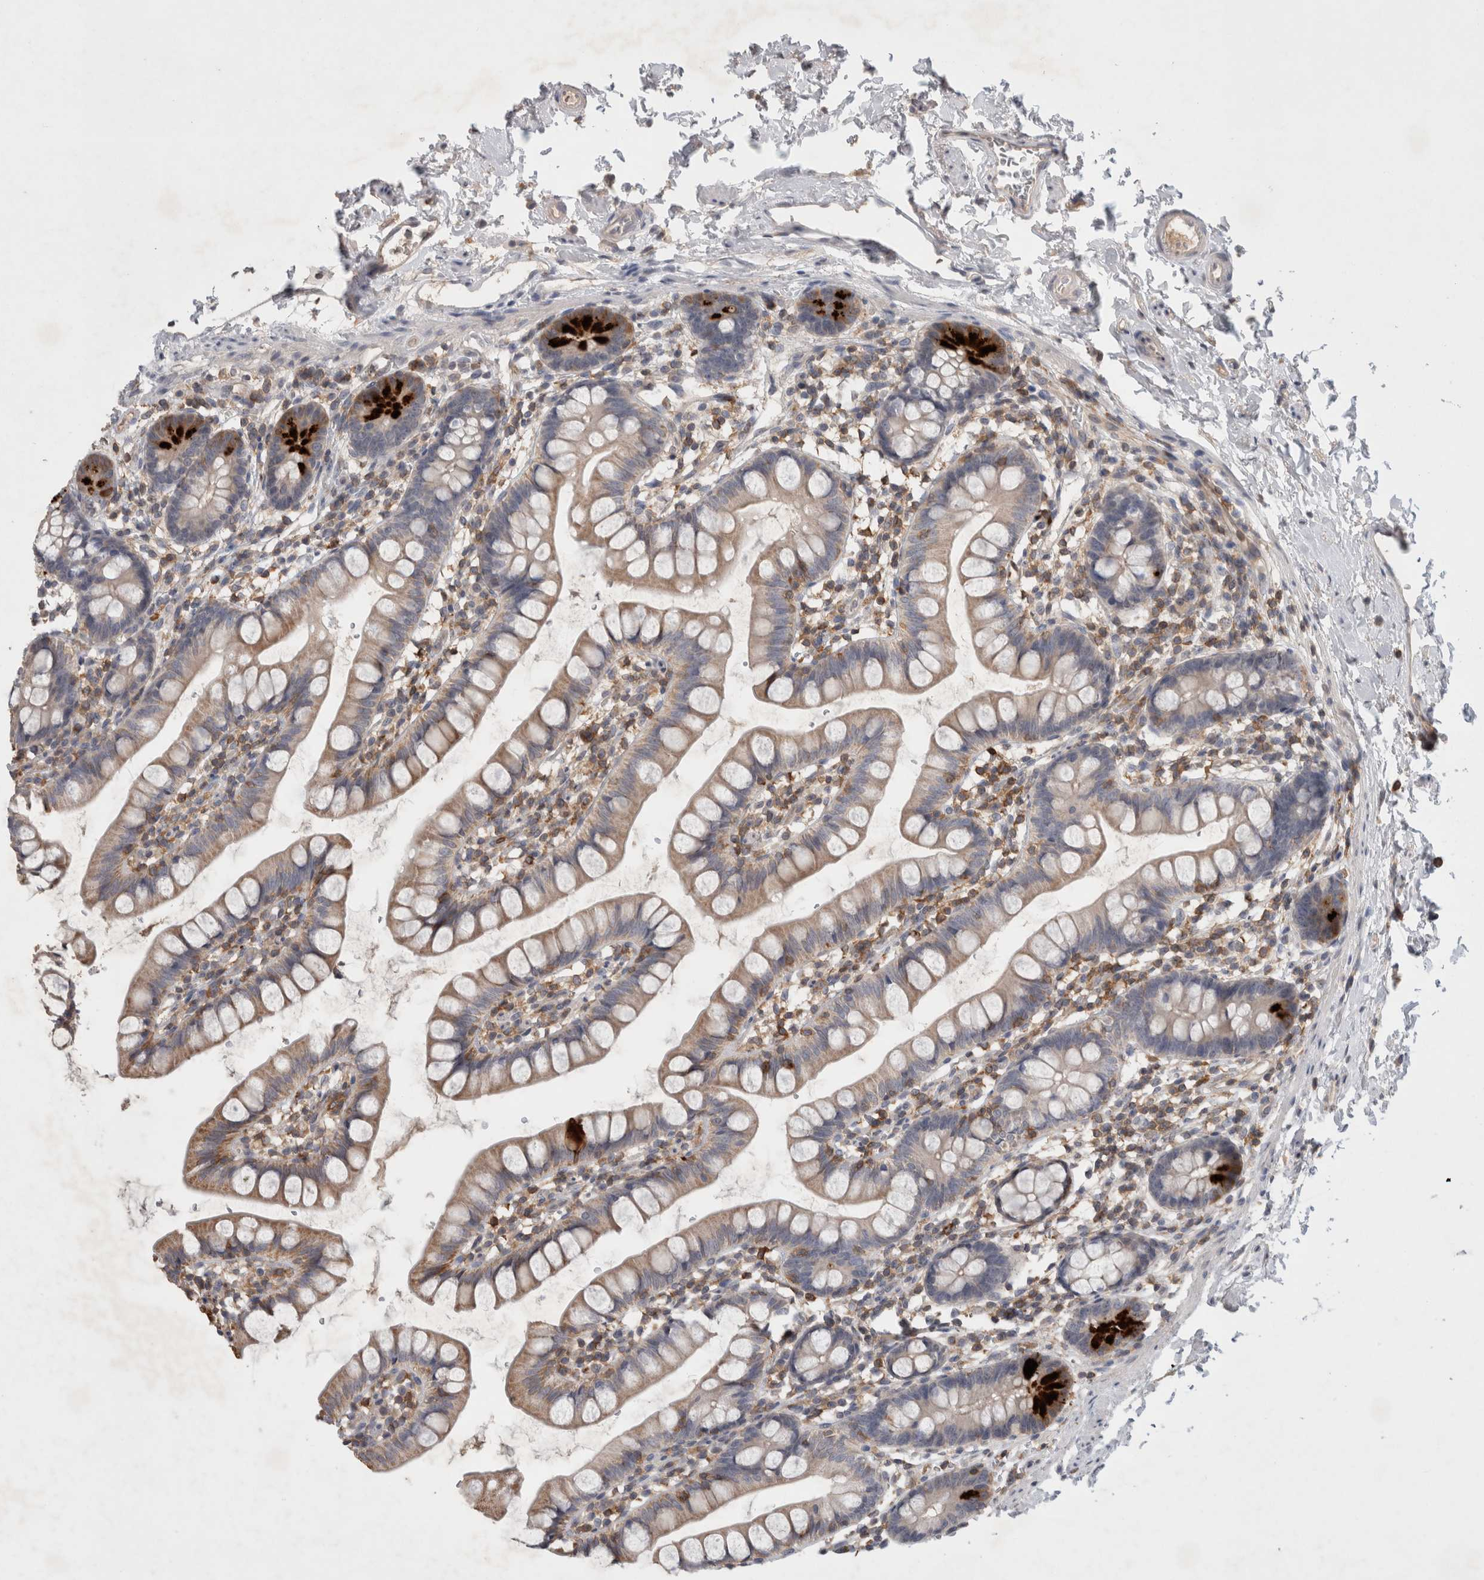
{"staining": {"intensity": "strong", "quantity": "<25%", "location": "cytoplasmic/membranous"}, "tissue": "small intestine", "cell_type": "Glandular cells", "image_type": "normal", "snomed": [{"axis": "morphology", "description": "Normal tissue, NOS"}, {"axis": "topography", "description": "Small intestine"}], "caption": "Protein expression analysis of normal human small intestine reveals strong cytoplasmic/membranous expression in about <25% of glandular cells. (DAB (3,3'-diaminobenzidine) IHC with brightfield microscopy, high magnification).", "gene": "GFRA2", "patient": {"sex": "female", "age": 84}}